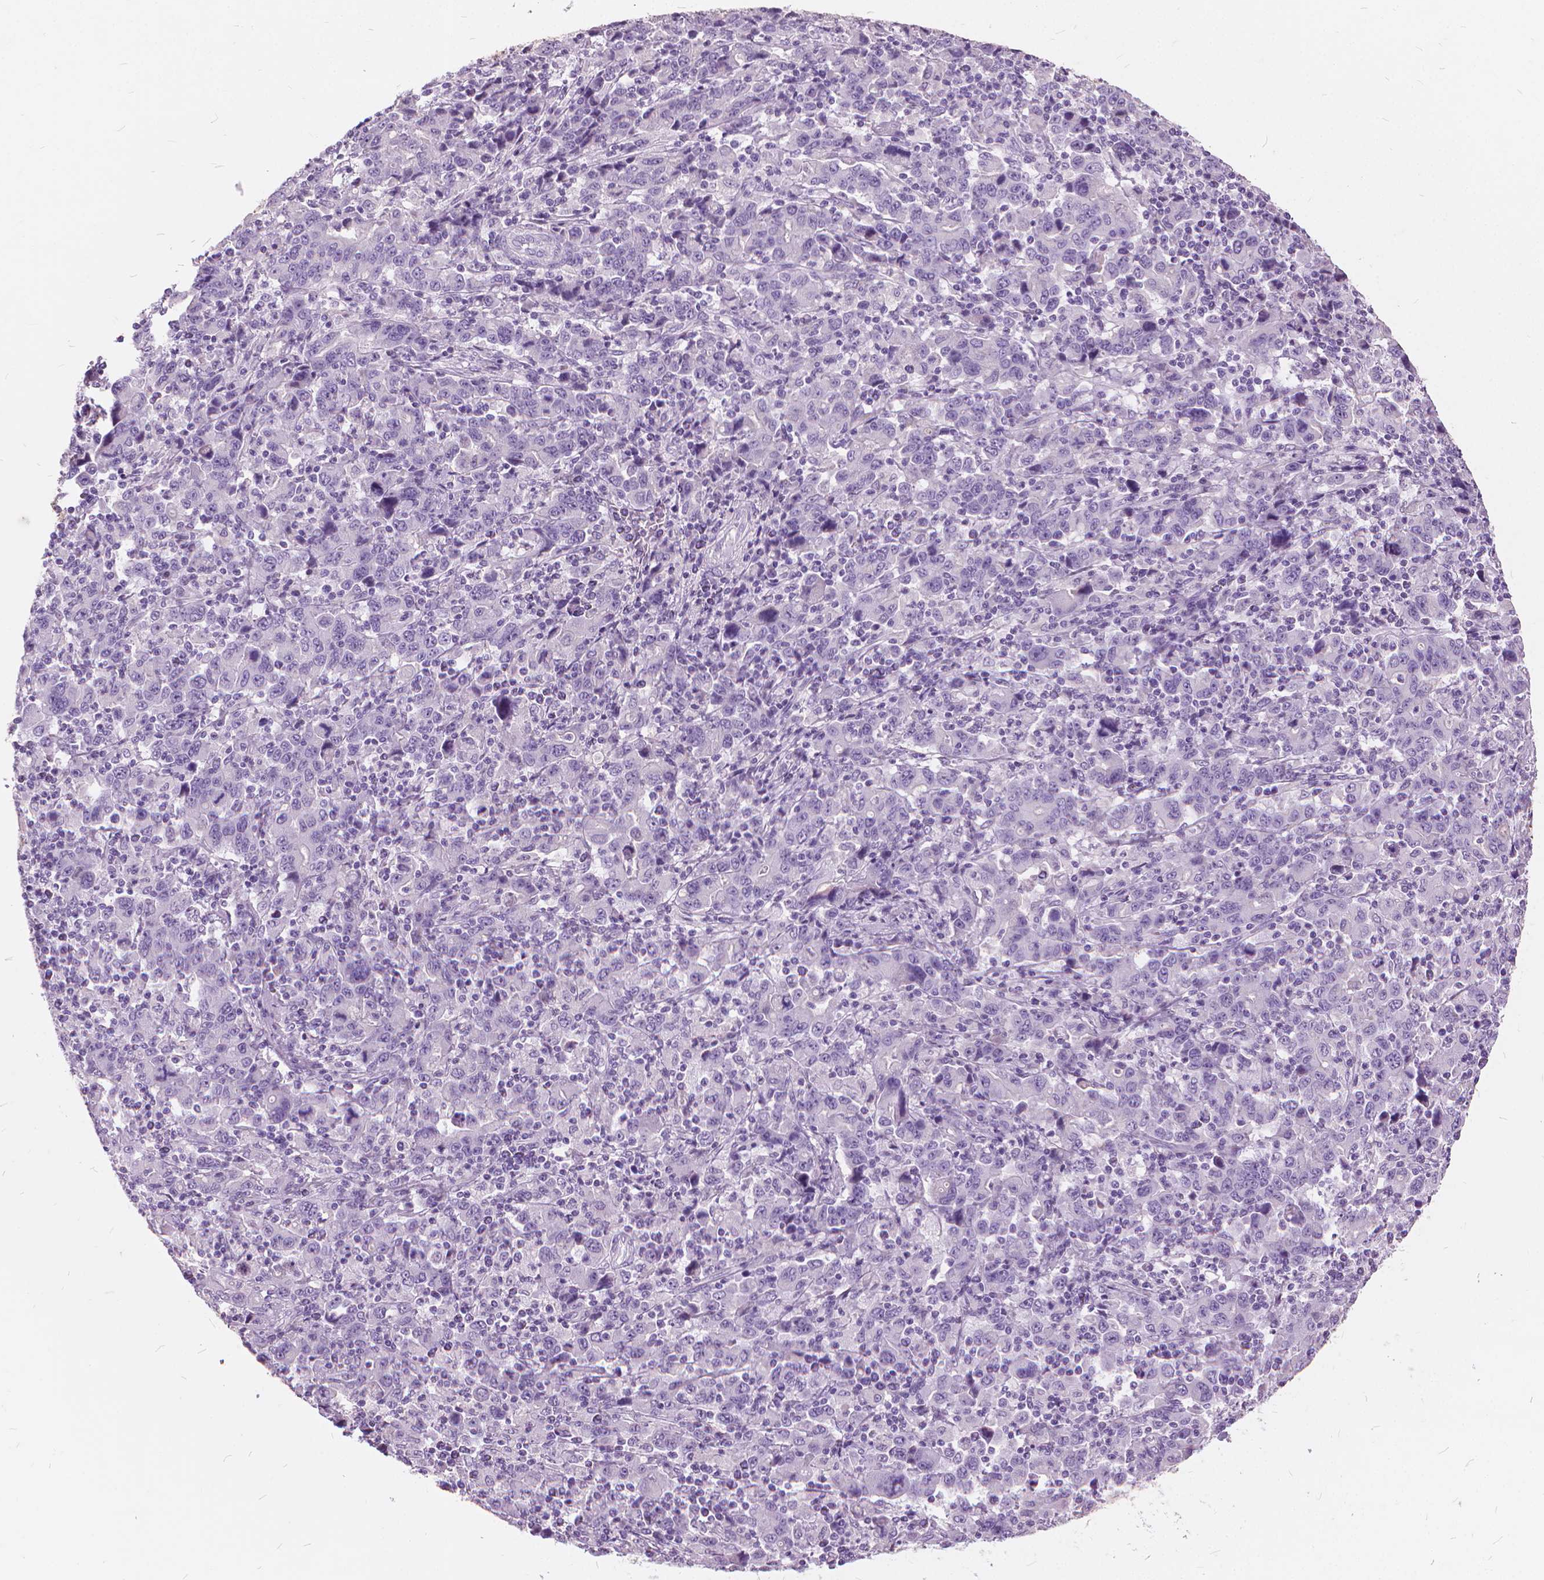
{"staining": {"intensity": "negative", "quantity": "none", "location": "none"}, "tissue": "stomach cancer", "cell_type": "Tumor cells", "image_type": "cancer", "snomed": [{"axis": "morphology", "description": "Adenocarcinoma, NOS"}, {"axis": "topography", "description": "Stomach, upper"}], "caption": "Tumor cells show no significant protein staining in stomach adenocarcinoma.", "gene": "DNM1", "patient": {"sex": "male", "age": 69}}